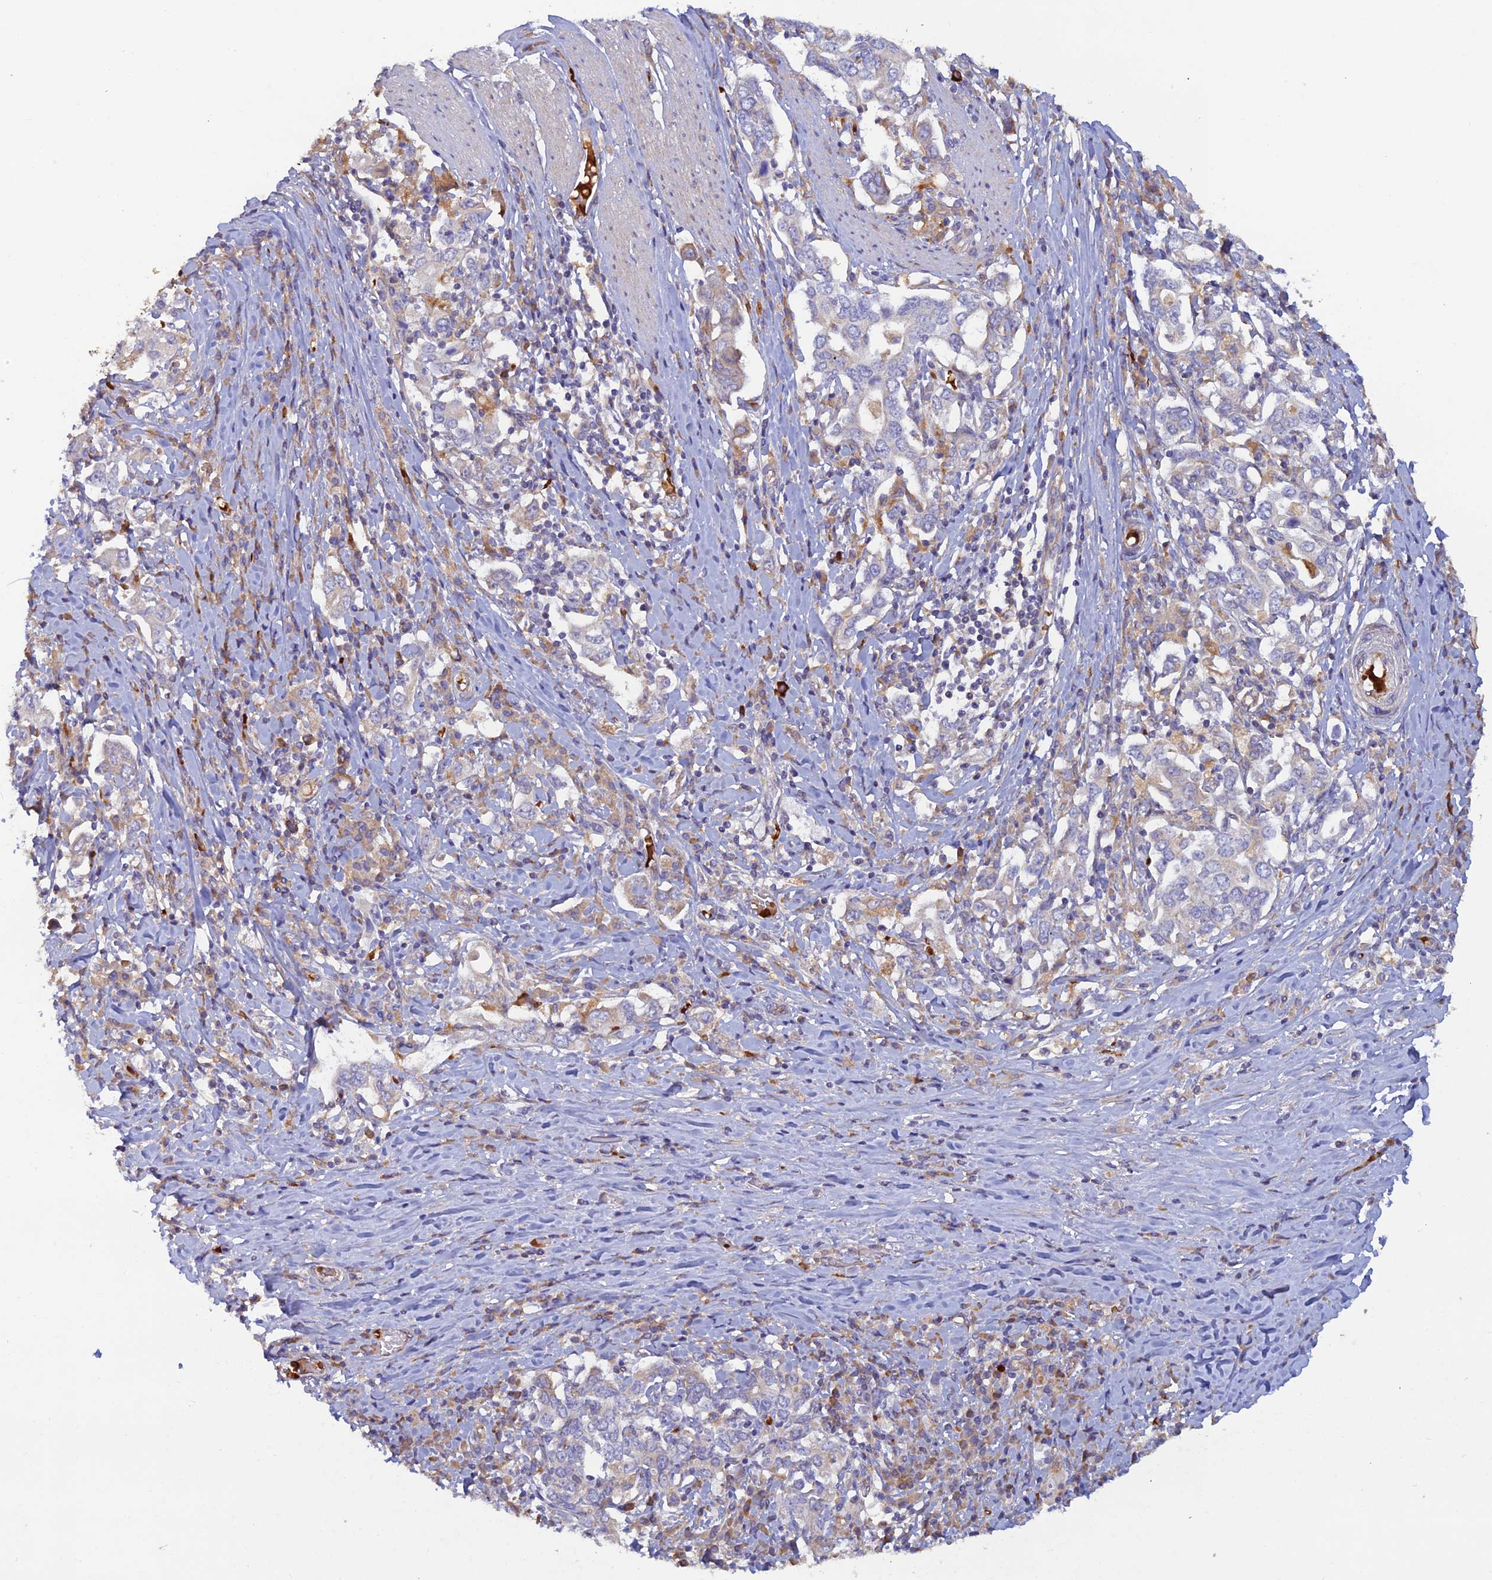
{"staining": {"intensity": "negative", "quantity": "none", "location": "none"}, "tissue": "stomach cancer", "cell_type": "Tumor cells", "image_type": "cancer", "snomed": [{"axis": "morphology", "description": "Adenocarcinoma, NOS"}, {"axis": "topography", "description": "Stomach, upper"}, {"axis": "topography", "description": "Stomach"}], "caption": "This is an immunohistochemistry (IHC) histopathology image of stomach cancer (adenocarcinoma). There is no staining in tumor cells.", "gene": "GMCL1", "patient": {"sex": "male", "age": 62}}